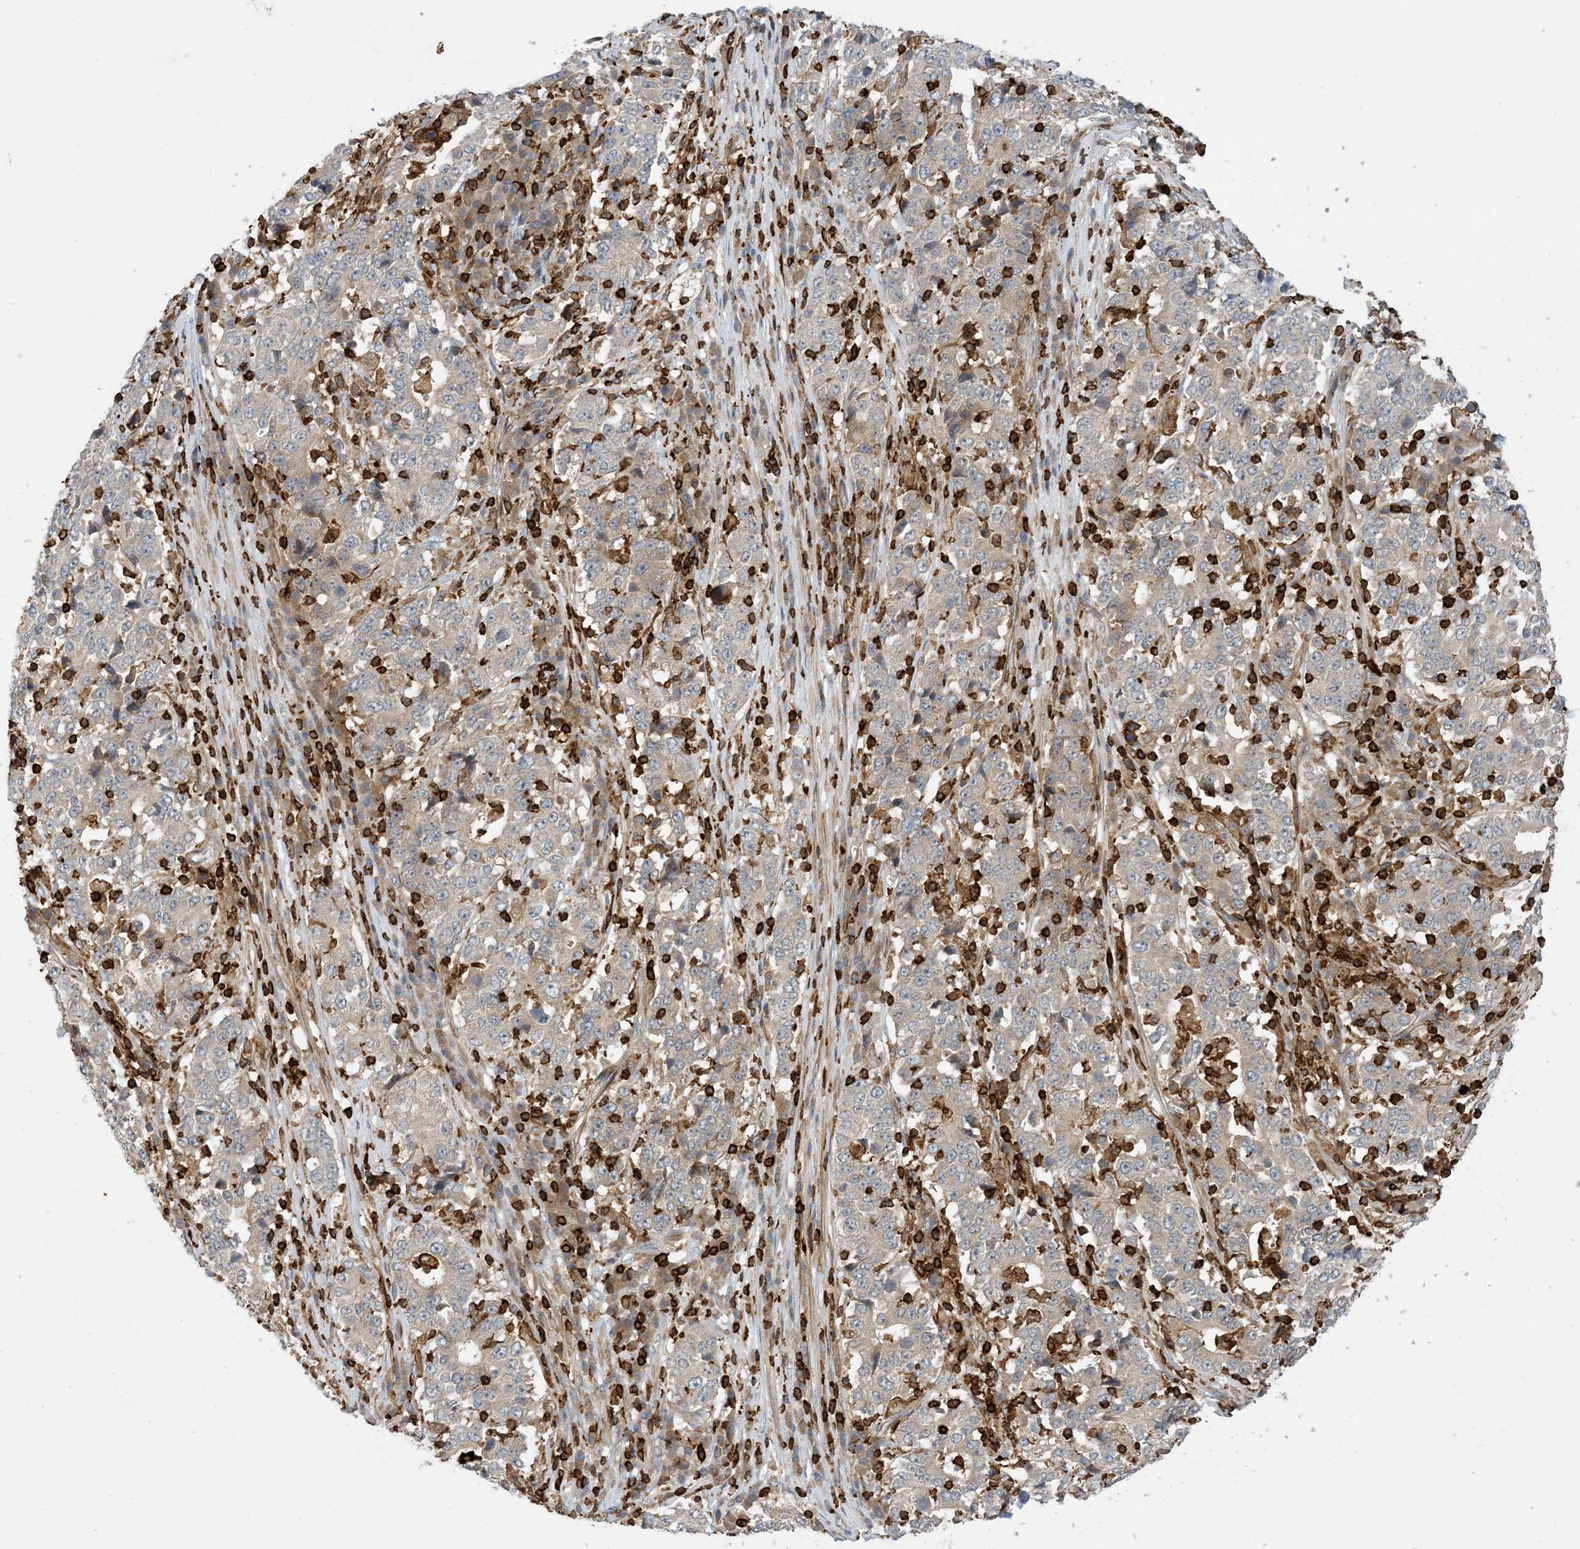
{"staining": {"intensity": "weak", "quantity": "25%-75%", "location": "cytoplasmic/membranous"}, "tissue": "stomach cancer", "cell_type": "Tumor cells", "image_type": "cancer", "snomed": [{"axis": "morphology", "description": "Adenocarcinoma, NOS"}, {"axis": "topography", "description": "Stomach"}], "caption": "Stomach cancer stained for a protein shows weak cytoplasmic/membranous positivity in tumor cells.", "gene": "AK9", "patient": {"sex": "male", "age": 59}}